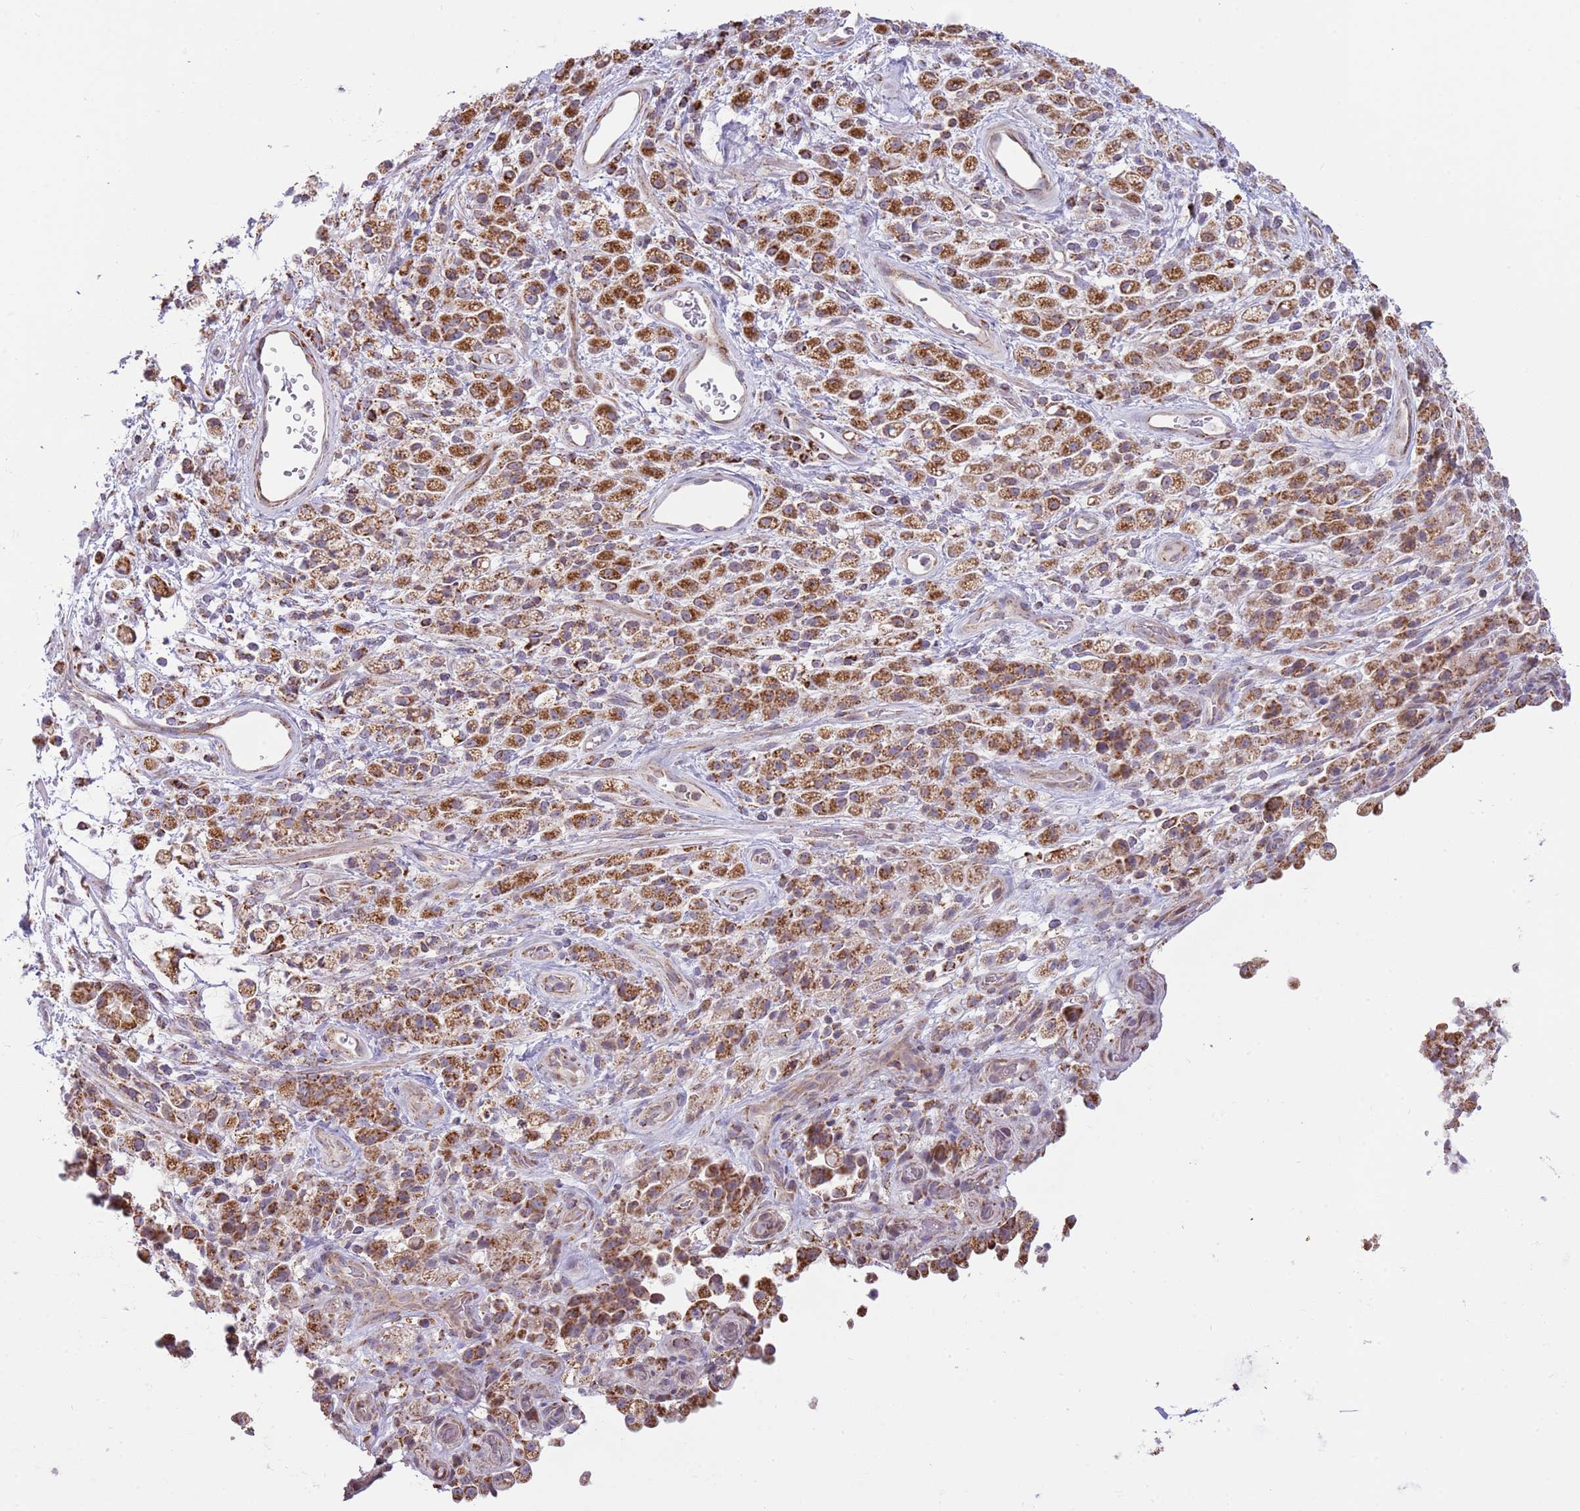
{"staining": {"intensity": "strong", "quantity": ">75%", "location": "cytoplasmic/membranous"}, "tissue": "stomach cancer", "cell_type": "Tumor cells", "image_type": "cancer", "snomed": [{"axis": "morphology", "description": "Adenocarcinoma, NOS"}, {"axis": "topography", "description": "Stomach"}], "caption": "Immunohistochemical staining of human stomach adenocarcinoma shows high levels of strong cytoplasmic/membranous expression in approximately >75% of tumor cells.", "gene": "LHX6", "patient": {"sex": "female", "age": 60}}